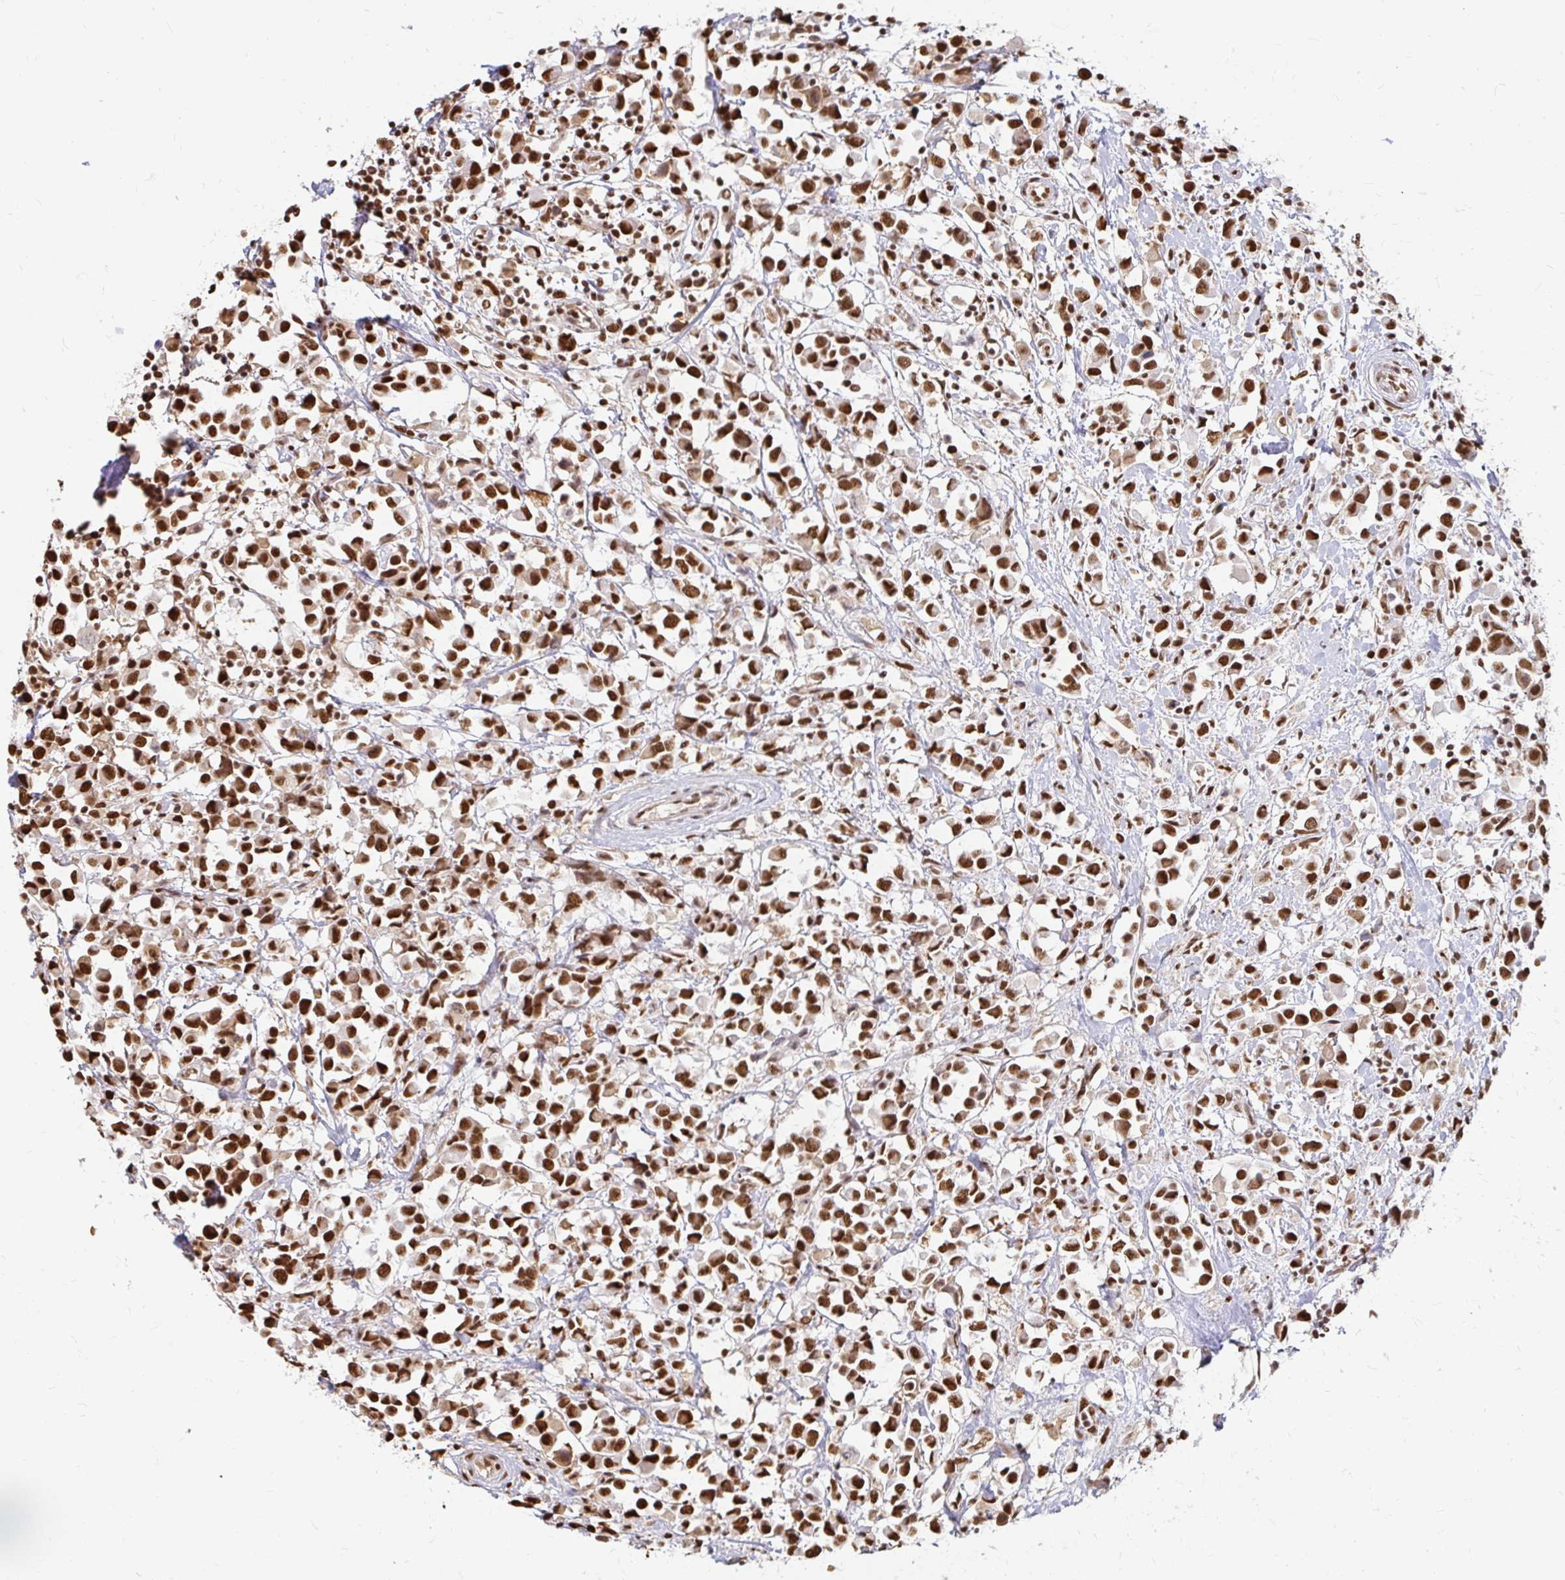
{"staining": {"intensity": "strong", "quantity": ">75%", "location": "nuclear"}, "tissue": "breast cancer", "cell_type": "Tumor cells", "image_type": "cancer", "snomed": [{"axis": "morphology", "description": "Duct carcinoma"}, {"axis": "topography", "description": "Breast"}], "caption": "Intraductal carcinoma (breast) stained with a protein marker demonstrates strong staining in tumor cells.", "gene": "HNRNPU", "patient": {"sex": "female", "age": 61}}